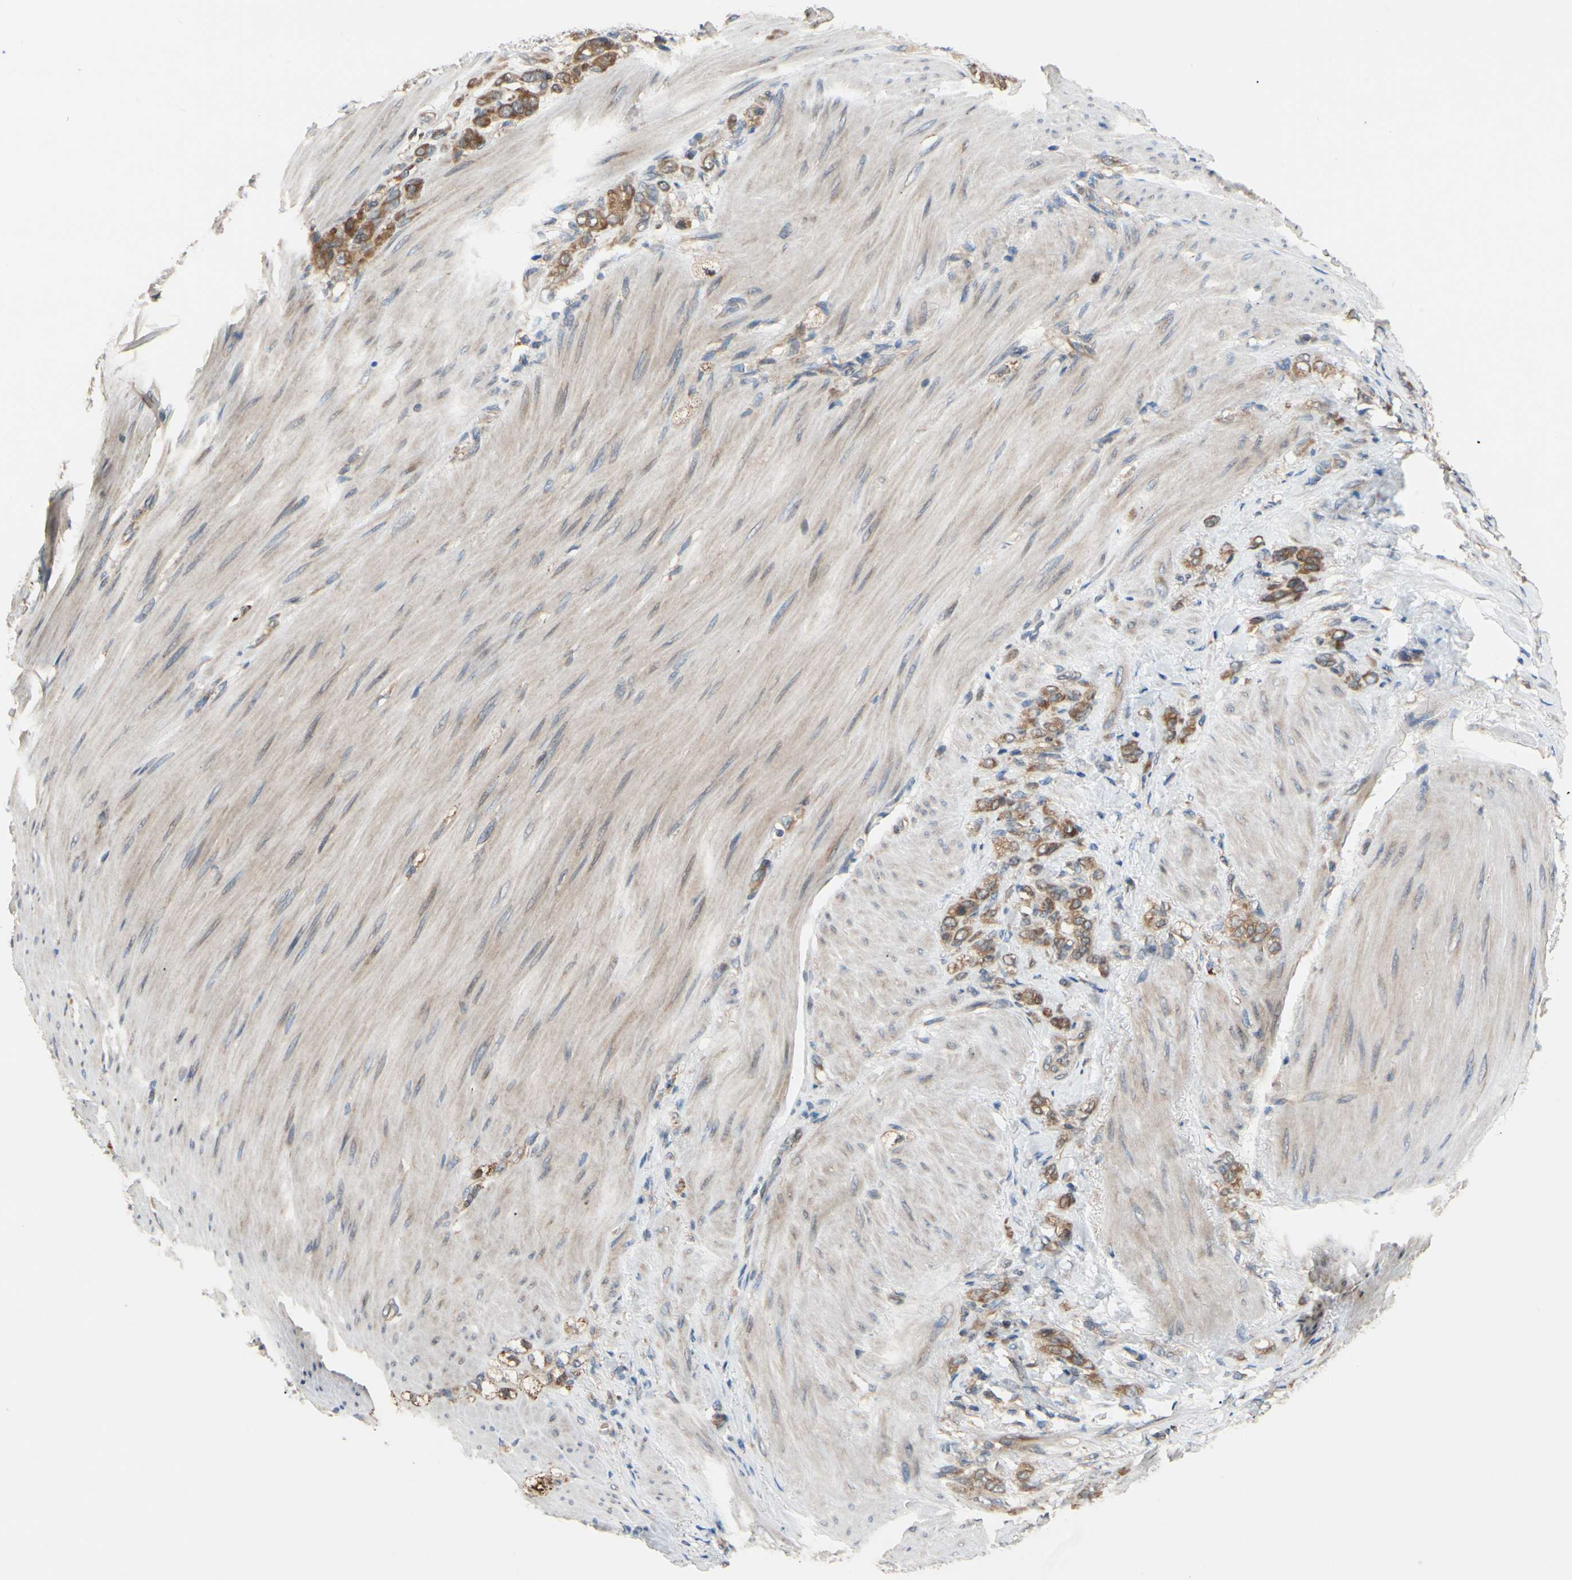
{"staining": {"intensity": "moderate", "quantity": ">75%", "location": "cytoplasmic/membranous"}, "tissue": "stomach cancer", "cell_type": "Tumor cells", "image_type": "cancer", "snomed": [{"axis": "morphology", "description": "Adenocarcinoma, NOS"}, {"axis": "topography", "description": "Stomach"}], "caption": "A high-resolution histopathology image shows immunohistochemistry (IHC) staining of stomach cancer (adenocarcinoma), which shows moderate cytoplasmic/membranous positivity in about >75% of tumor cells.", "gene": "ANKHD1", "patient": {"sex": "male", "age": 82}}